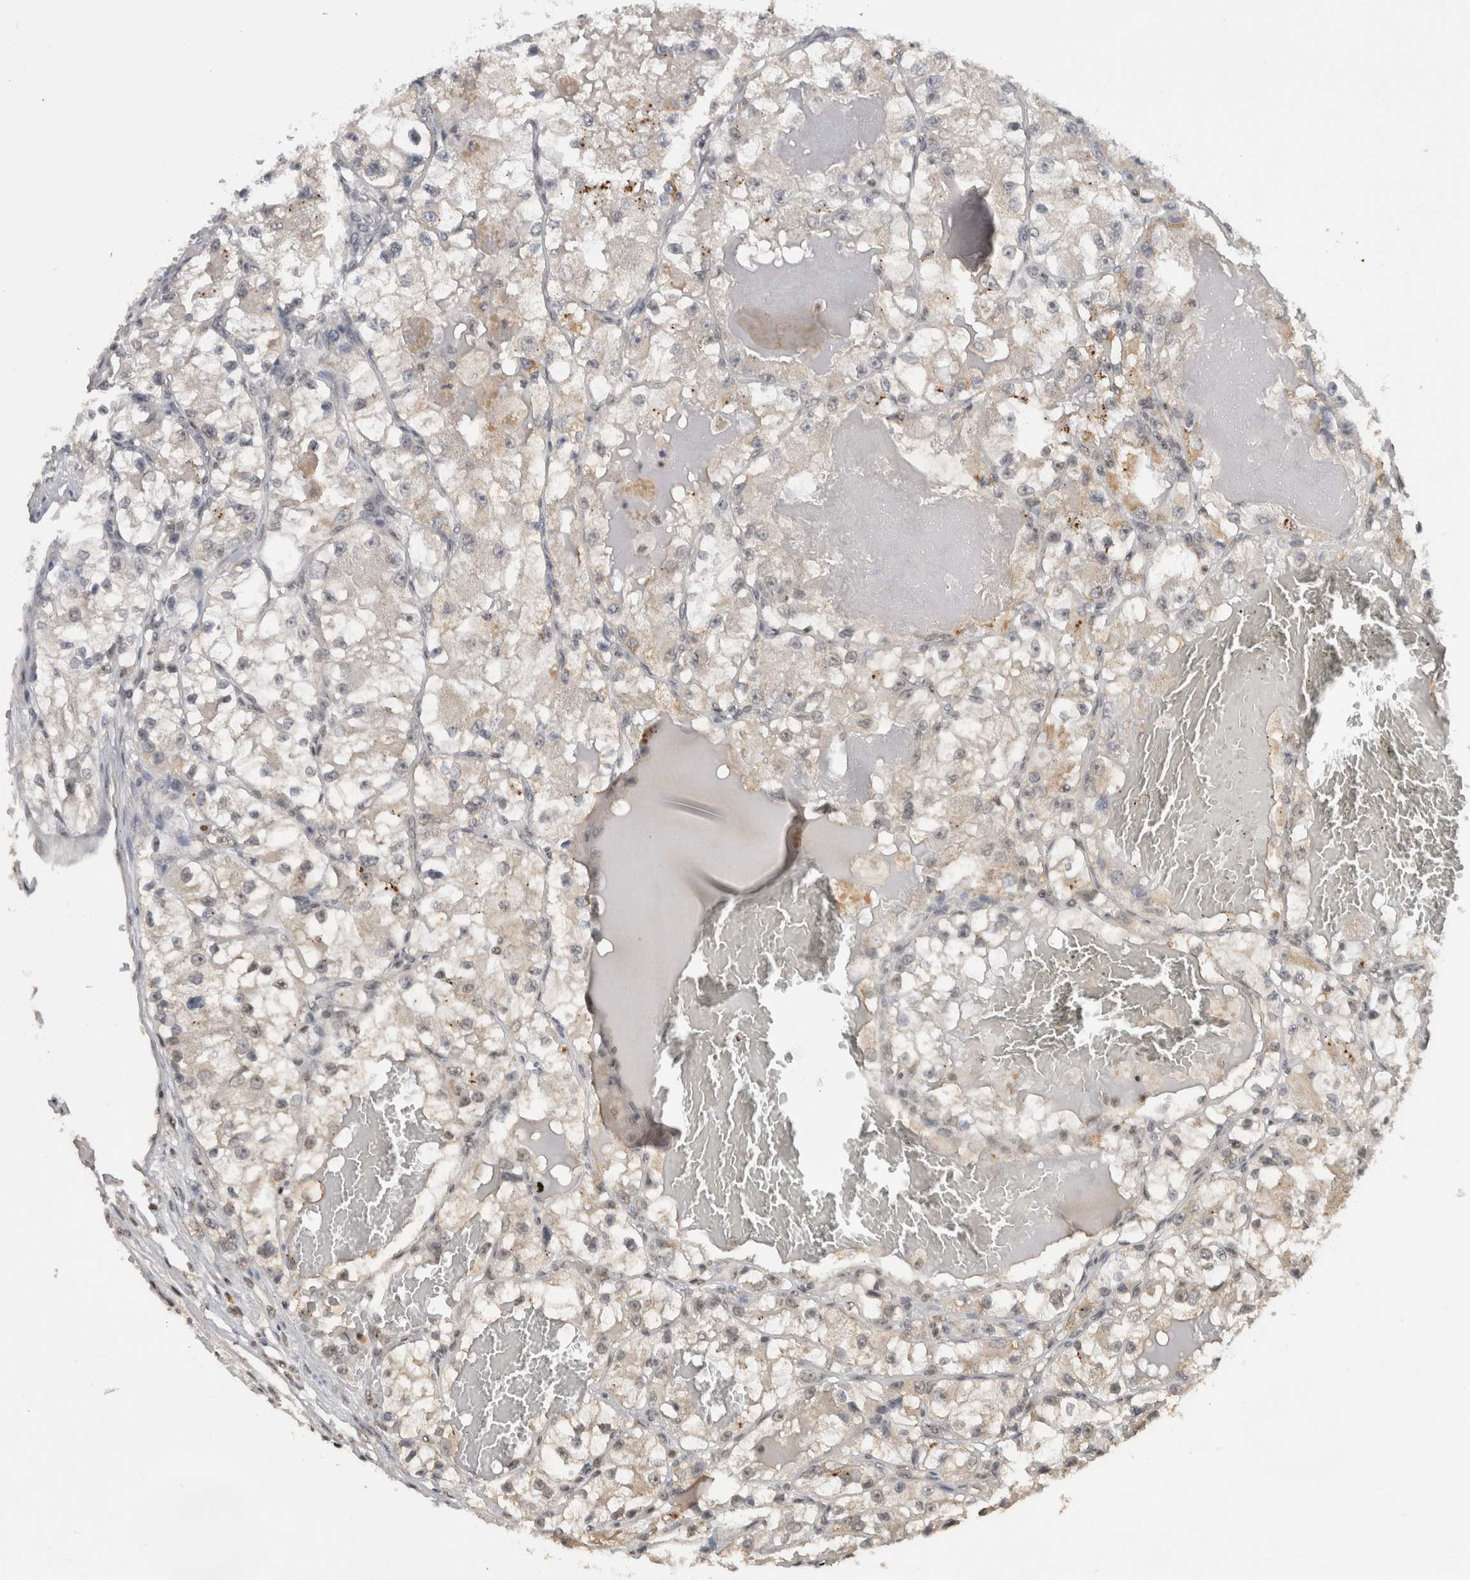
{"staining": {"intensity": "negative", "quantity": "none", "location": "none"}, "tissue": "renal cancer", "cell_type": "Tumor cells", "image_type": "cancer", "snomed": [{"axis": "morphology", "description": "Adenocarcinoma, NOS"}, {"axis": "topography", "description": "Kidney"}], "caption": "This is an IHC image of renal cancer (adenocarcinoma). There is no expression in tumor cells.", "gene": "DAXX", "patient": {"sex": "female", "age": 57}}